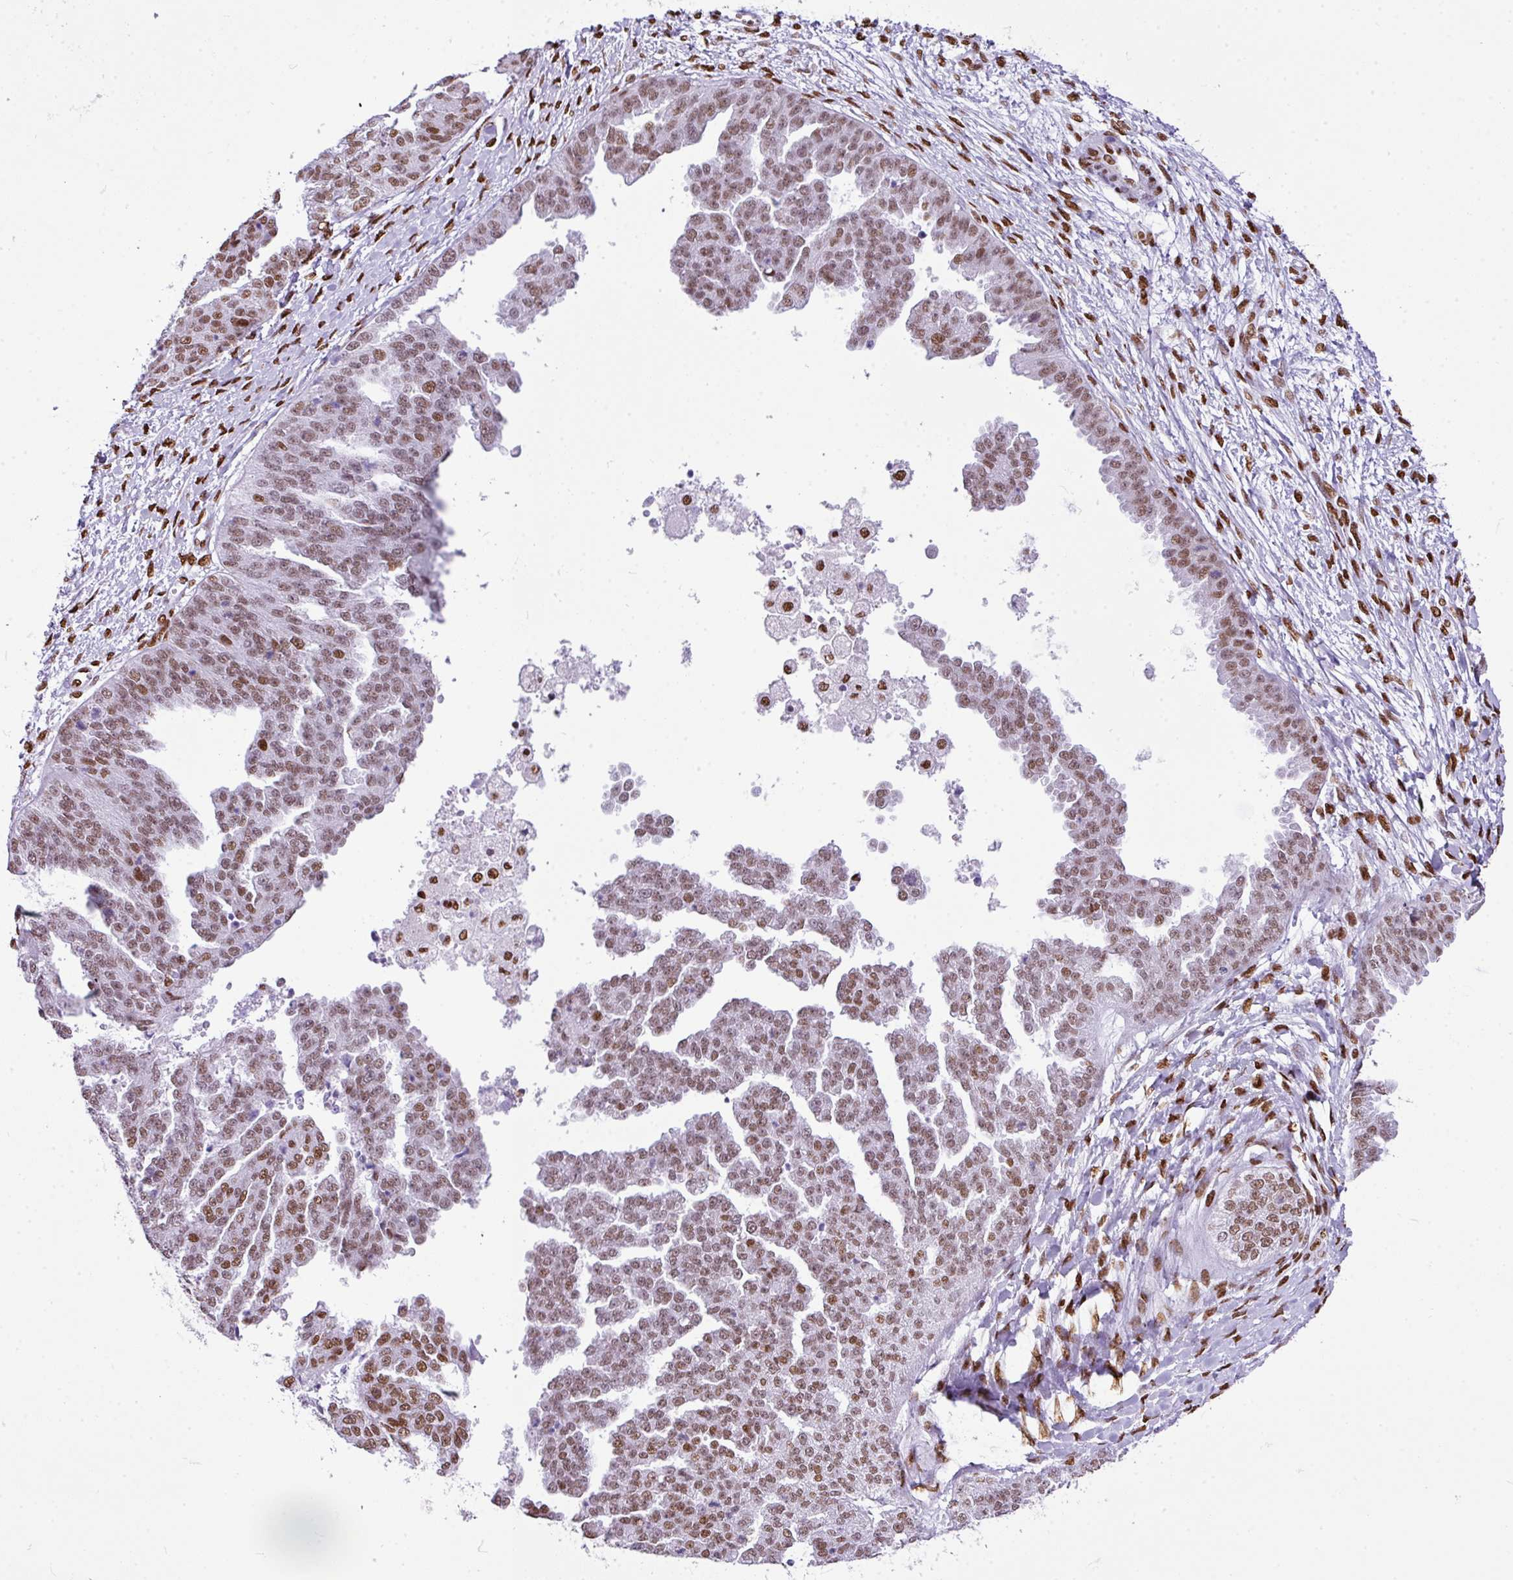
{"staining": {"intensity": "moderate", "quantity": ">75%", "location": "nuclear"}, "tissue": "ovarian cancer", "cell_type": "Tumor cells", "image_type": "cancer", "snomed": [{"axis": "morphology", "description": "Cystadenocarcinoma, serous, NOS"}, {"axis": "topography", "description": "Ovary"}], "caption": "Protein expression analysis of ovarian serous cystadenocarcinoma exhibits moderate nuclear positivity in about >75% of tumor cells.", "gene": "RARG", "patient": {"sex": "female", "age": 58}}